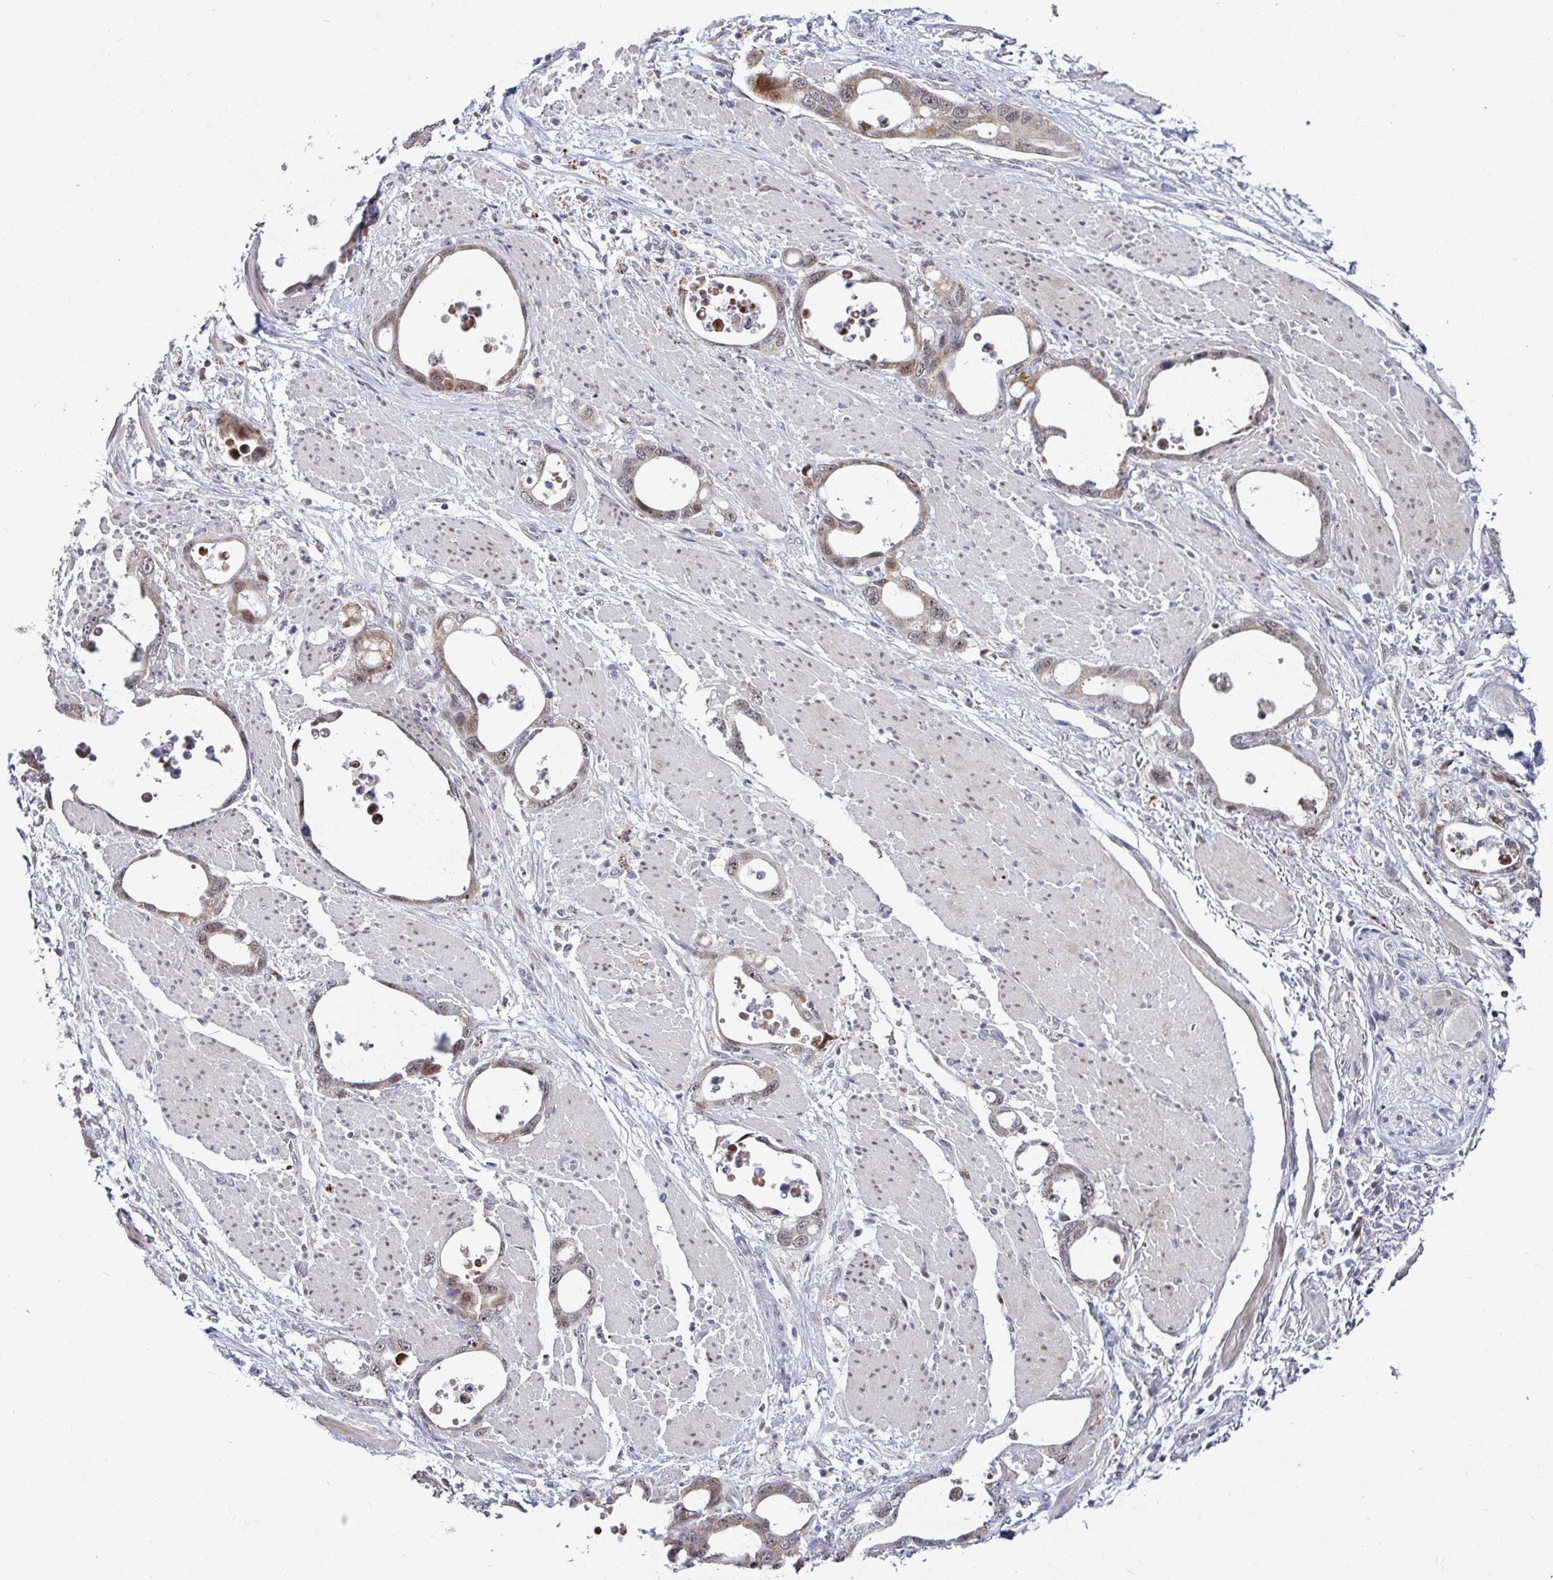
{"staining": {"intensity": "moderate", "quantity": "25%-75%", "location": "cytoplasmic/membranous"}, "tissue": "stomach cancer", "cell_type": "Tumor cells", "image_type": "cancer", "snomed": [{"axis": "morphology", "description": "Adenocarcinoma, NOS"}, {"axis": "topography", "description": "Stomach, upper"}], "caption": "An image showing moderate cytoplasmic/membranous positivity in about 25%-75% of tumor cells in stomach adenocarcinoma, as visualized by brown immunohistochemical staining.", "gene": "DZIP1", "patient": {"sex": "male", "age": 74}}